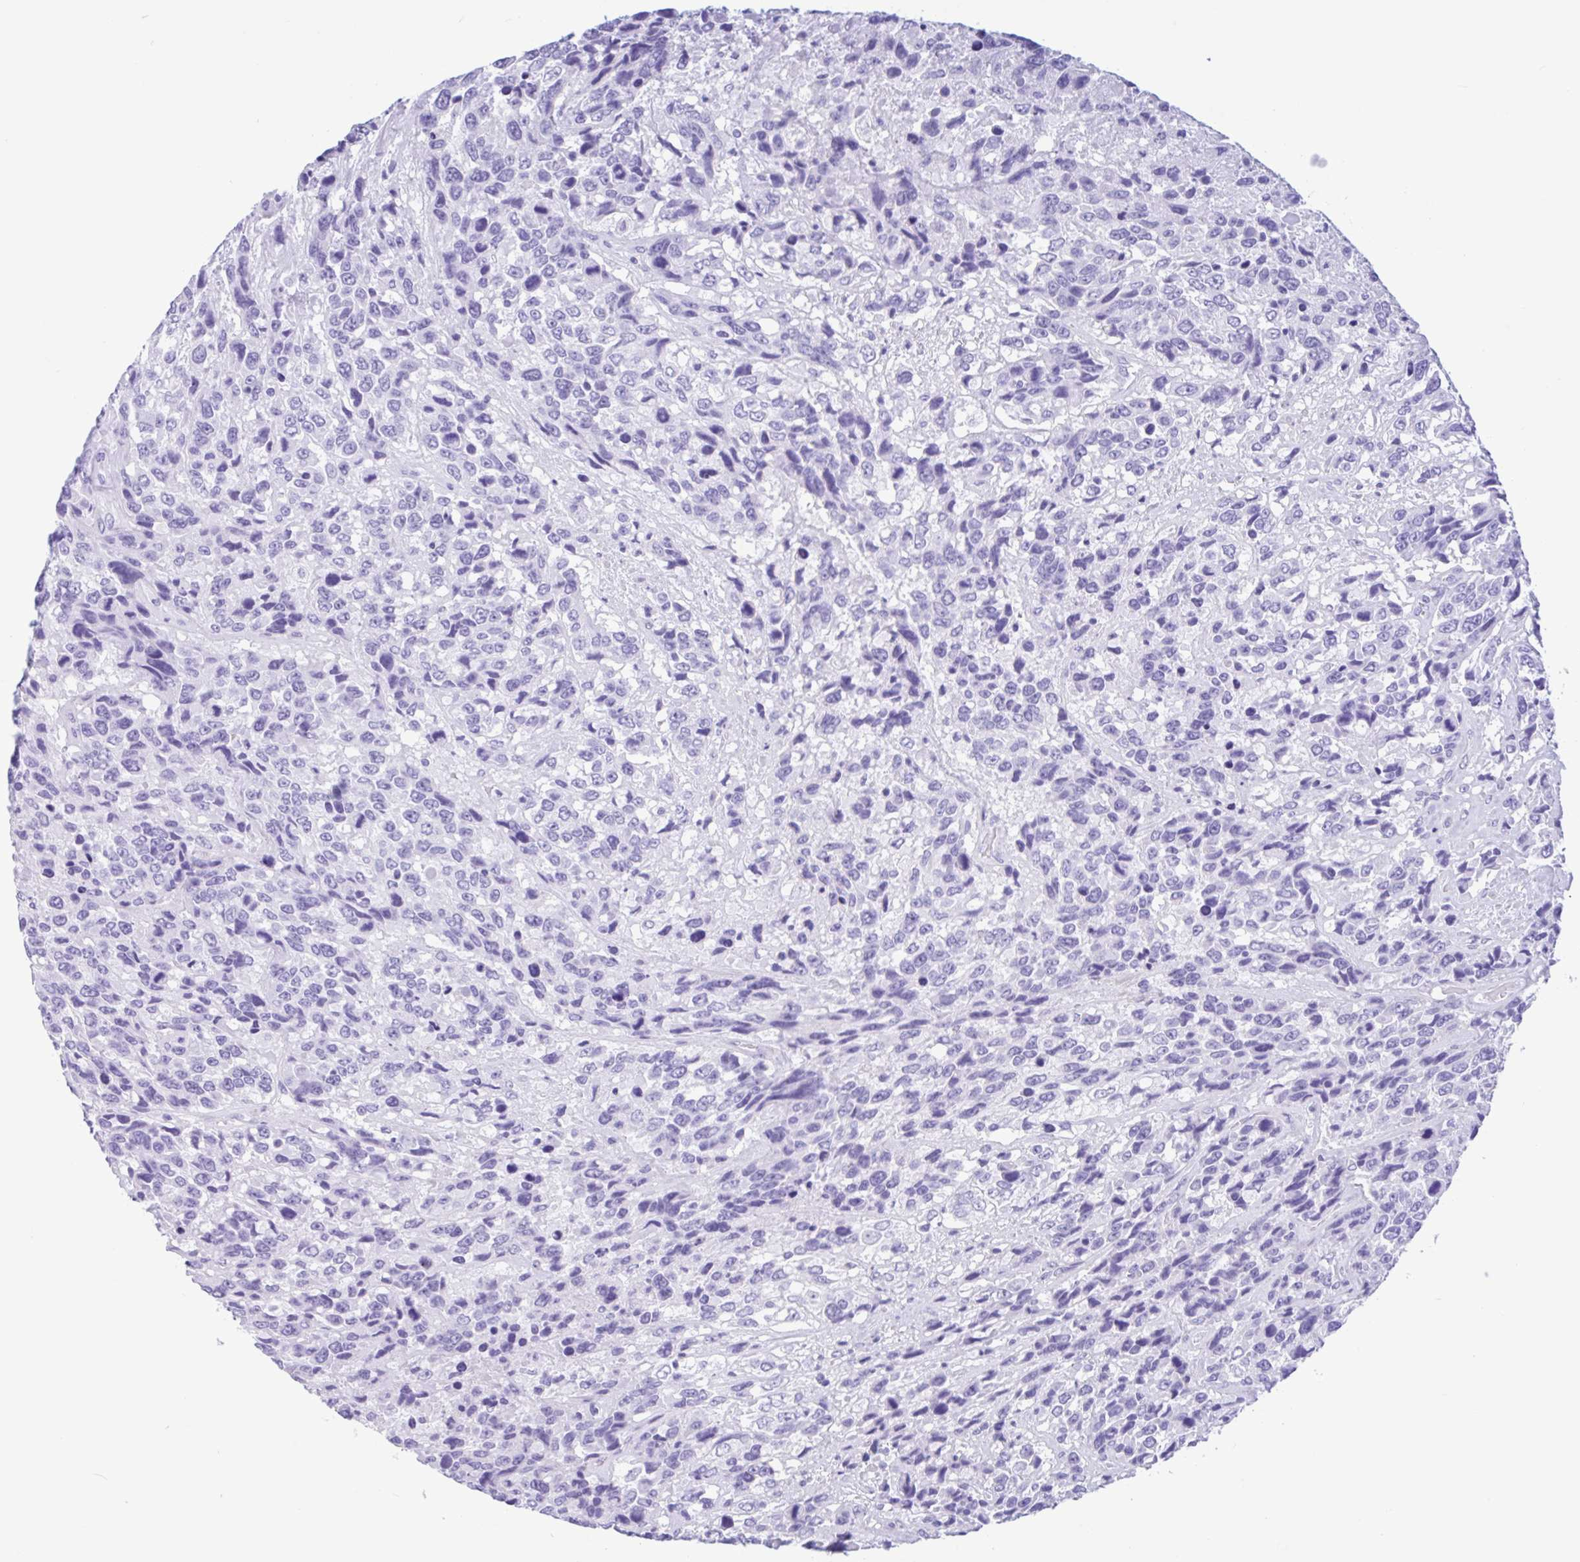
{"staining": {"intensity": "negative", "quantity": "none", "location": "none"}, "tissue": "urothelial cancer", "cell_type": "Tumor cells", "image_type": "cancer", "snomed": [{"axis": "morphology", "description": "Urothelial carcinoma, High grade"}, {"axis": "topography", "description": "Urinary bladder"}], "caption": "Immunohistochemistry histopathology image of neoplastic tissue: urothelial cancer stained with DAB exhibits no significant protein positivity in tumor cells.", "gene": "IAPP", "patient": {"sex": "female", "age": 70}}